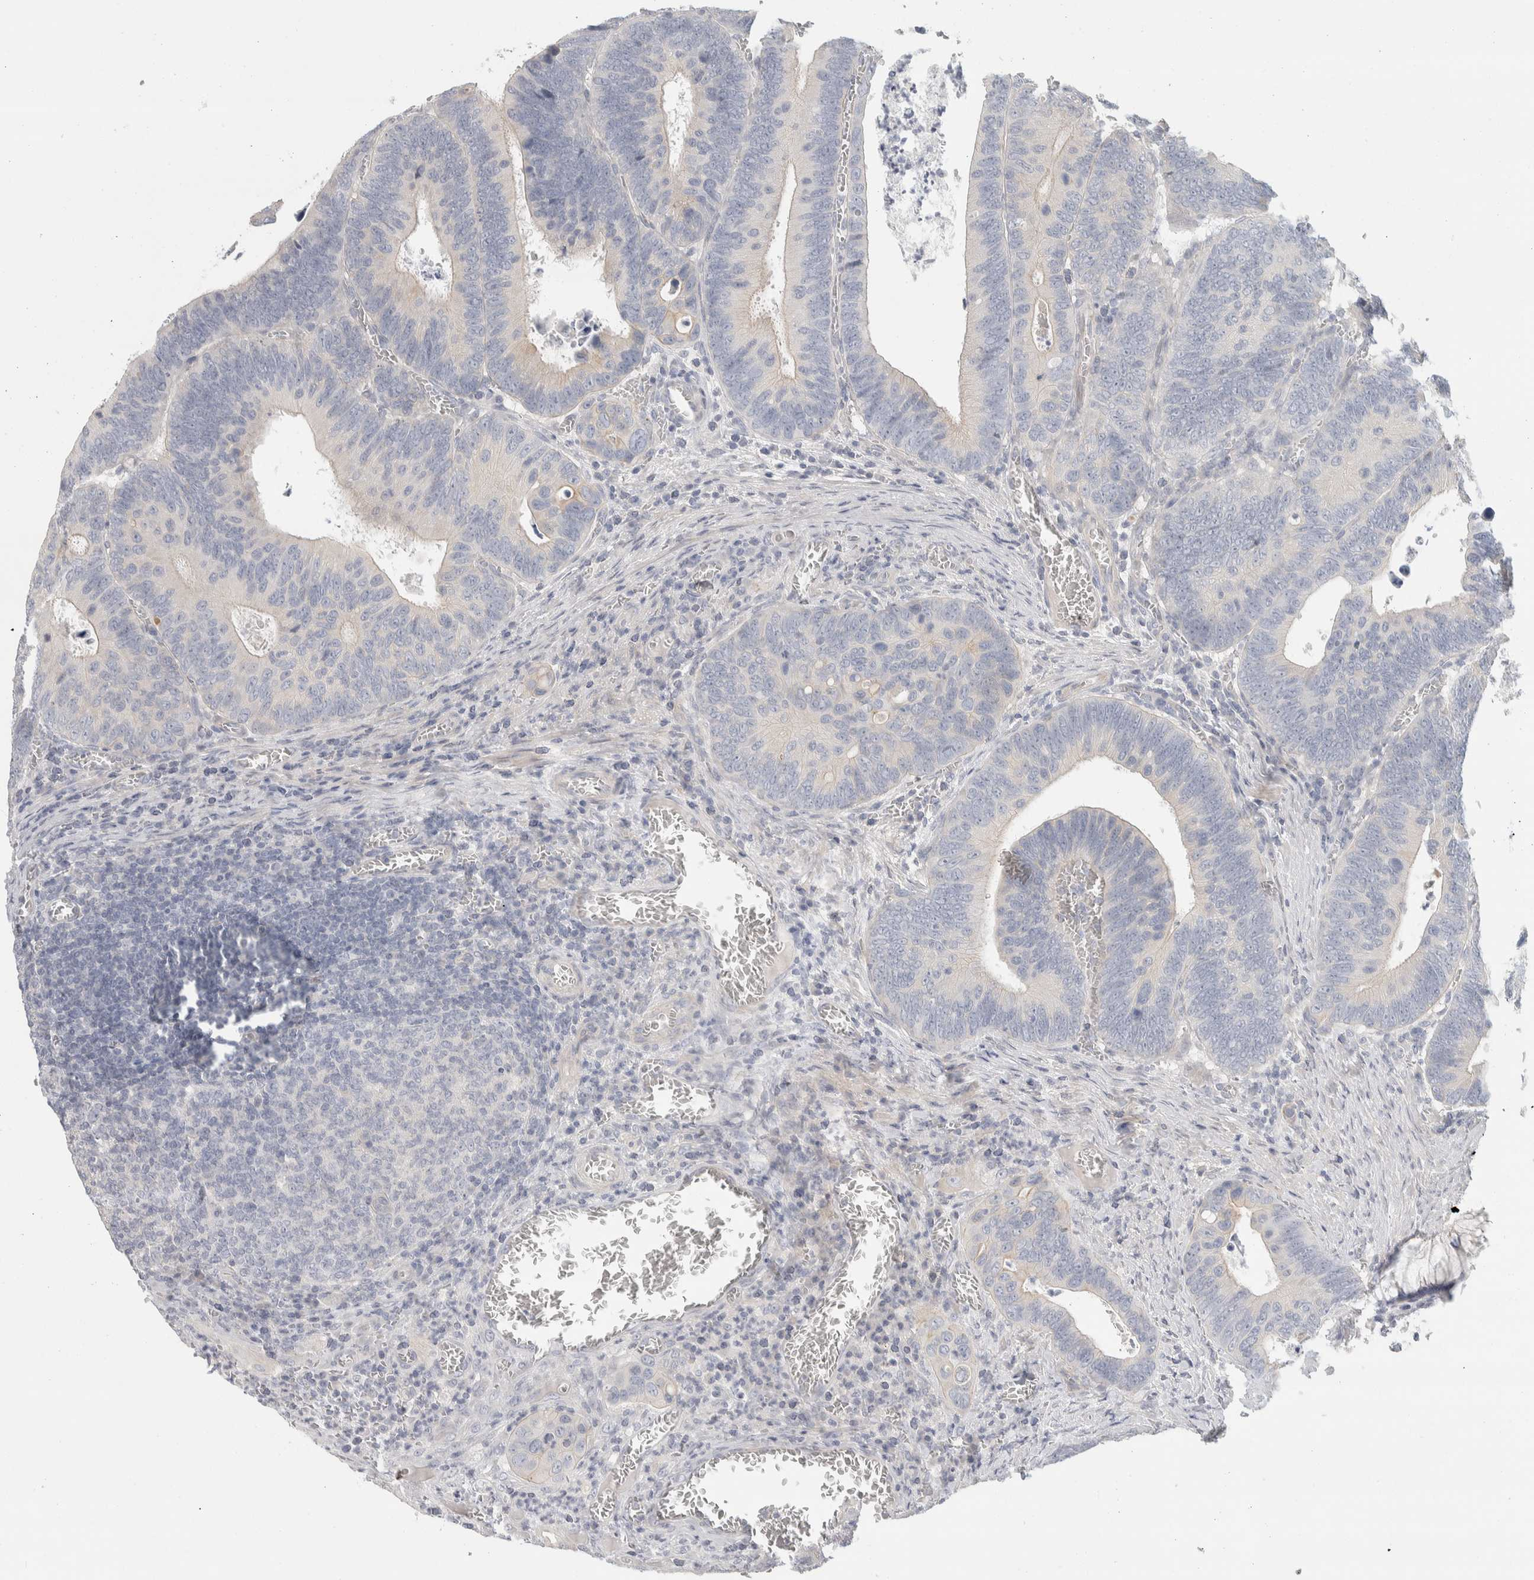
{"staining": {"intensity": "negative", "quantity": "none", "location": "none"}, "tissue": "colorectal cancer", "cell_type": "Tumor cells", "image_type": "cancer", "snomed": [{"axis": "morphology", "description": "Inflammation, NOS"}, {"axis": "morphology", "description": "Adenocarcinoma, NOS"}, {"axis": "topography", "description": "Colon"}], "caption": "An IHC image of colorectal adenocarcinoma is shown. There is no staining in tumor cells of colorectal adenocarcinoma.", "gene": "DCXR", "patient": {"sex": "male", "age": 72}}